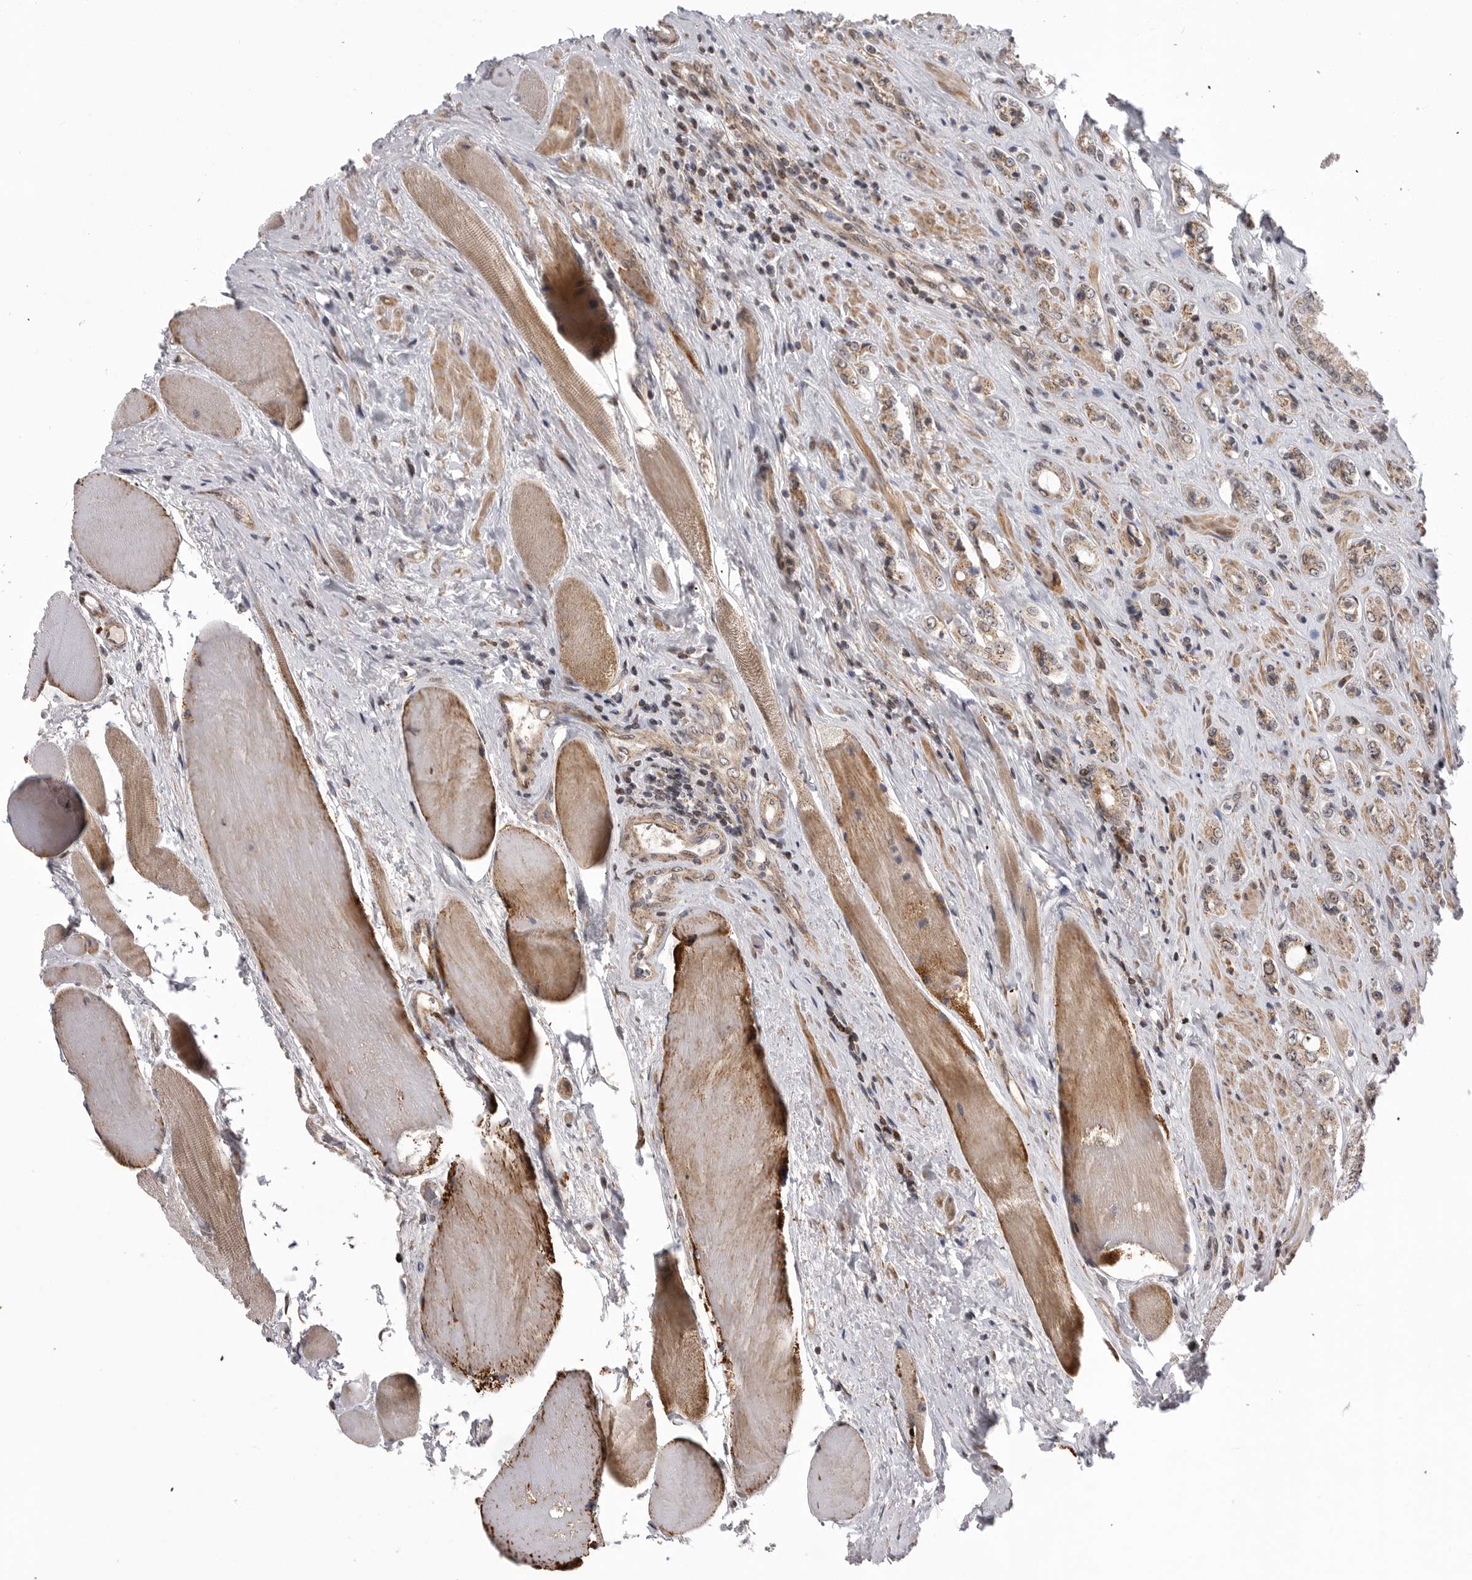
{"staining": {"intensity": "weak", "quantity": ">75%", "location": "cytoplasmic/membranous"}, "tissue": "prostate cancer", "cell_type": "Tumor cells", "image_type": "cancer", "snomed": [{"axis": "morphology", "description": "Adenocarcinoma, High grade"}, {"axis": "topography", "description": "Prostate"}], "caption": "High-magnification brightfield microscopy of prostate adenocarcinoma (high-grade) stained with DAB (brown) and counterstained with hematoxylin (blue). tumor cells exhibit weak cytoplasmic/membranous positivity is present in about>75% of cells. (DAB IHC with brightfield microscopy, high magnification).", "gene": "TMPRSS11F", "patient": {"sex": "male", "age": 61}}